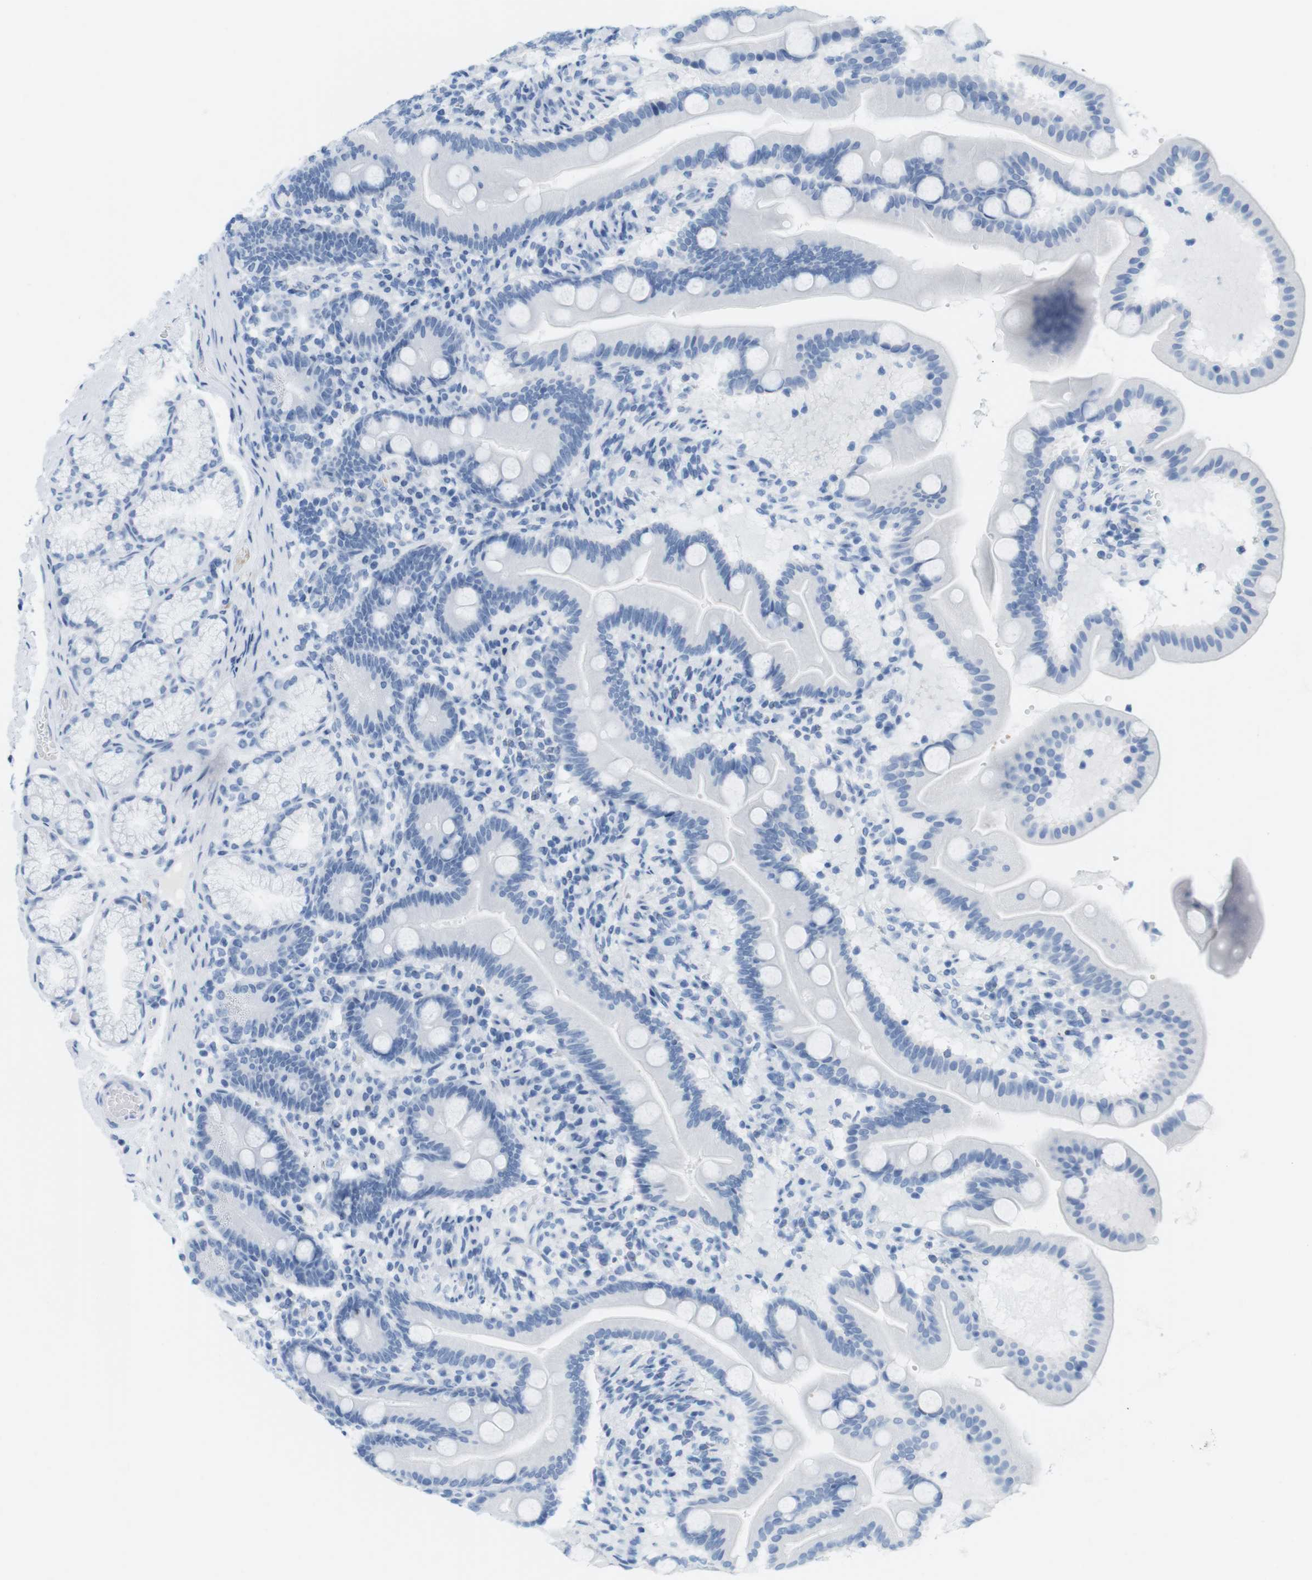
{"staining": {"intensity": "negative", "quantity": "none", "location": "none"}, "tissue": "duodenum", "cell_type": "Glandular cells", "image_type": "normal", "snomed": [{"axis": "morphology", "description": "Normal tissue, NOS"}, {"axis": "topography", "description": "Duodenum"}], "caption": "Immunohistochemistry photomicrograph of normal human duodenum stained for a protein (brown), which reveals no positivity in glandular cells.", "gene": "TNNT2", "patient": {"sex": "male", "age": 54}}